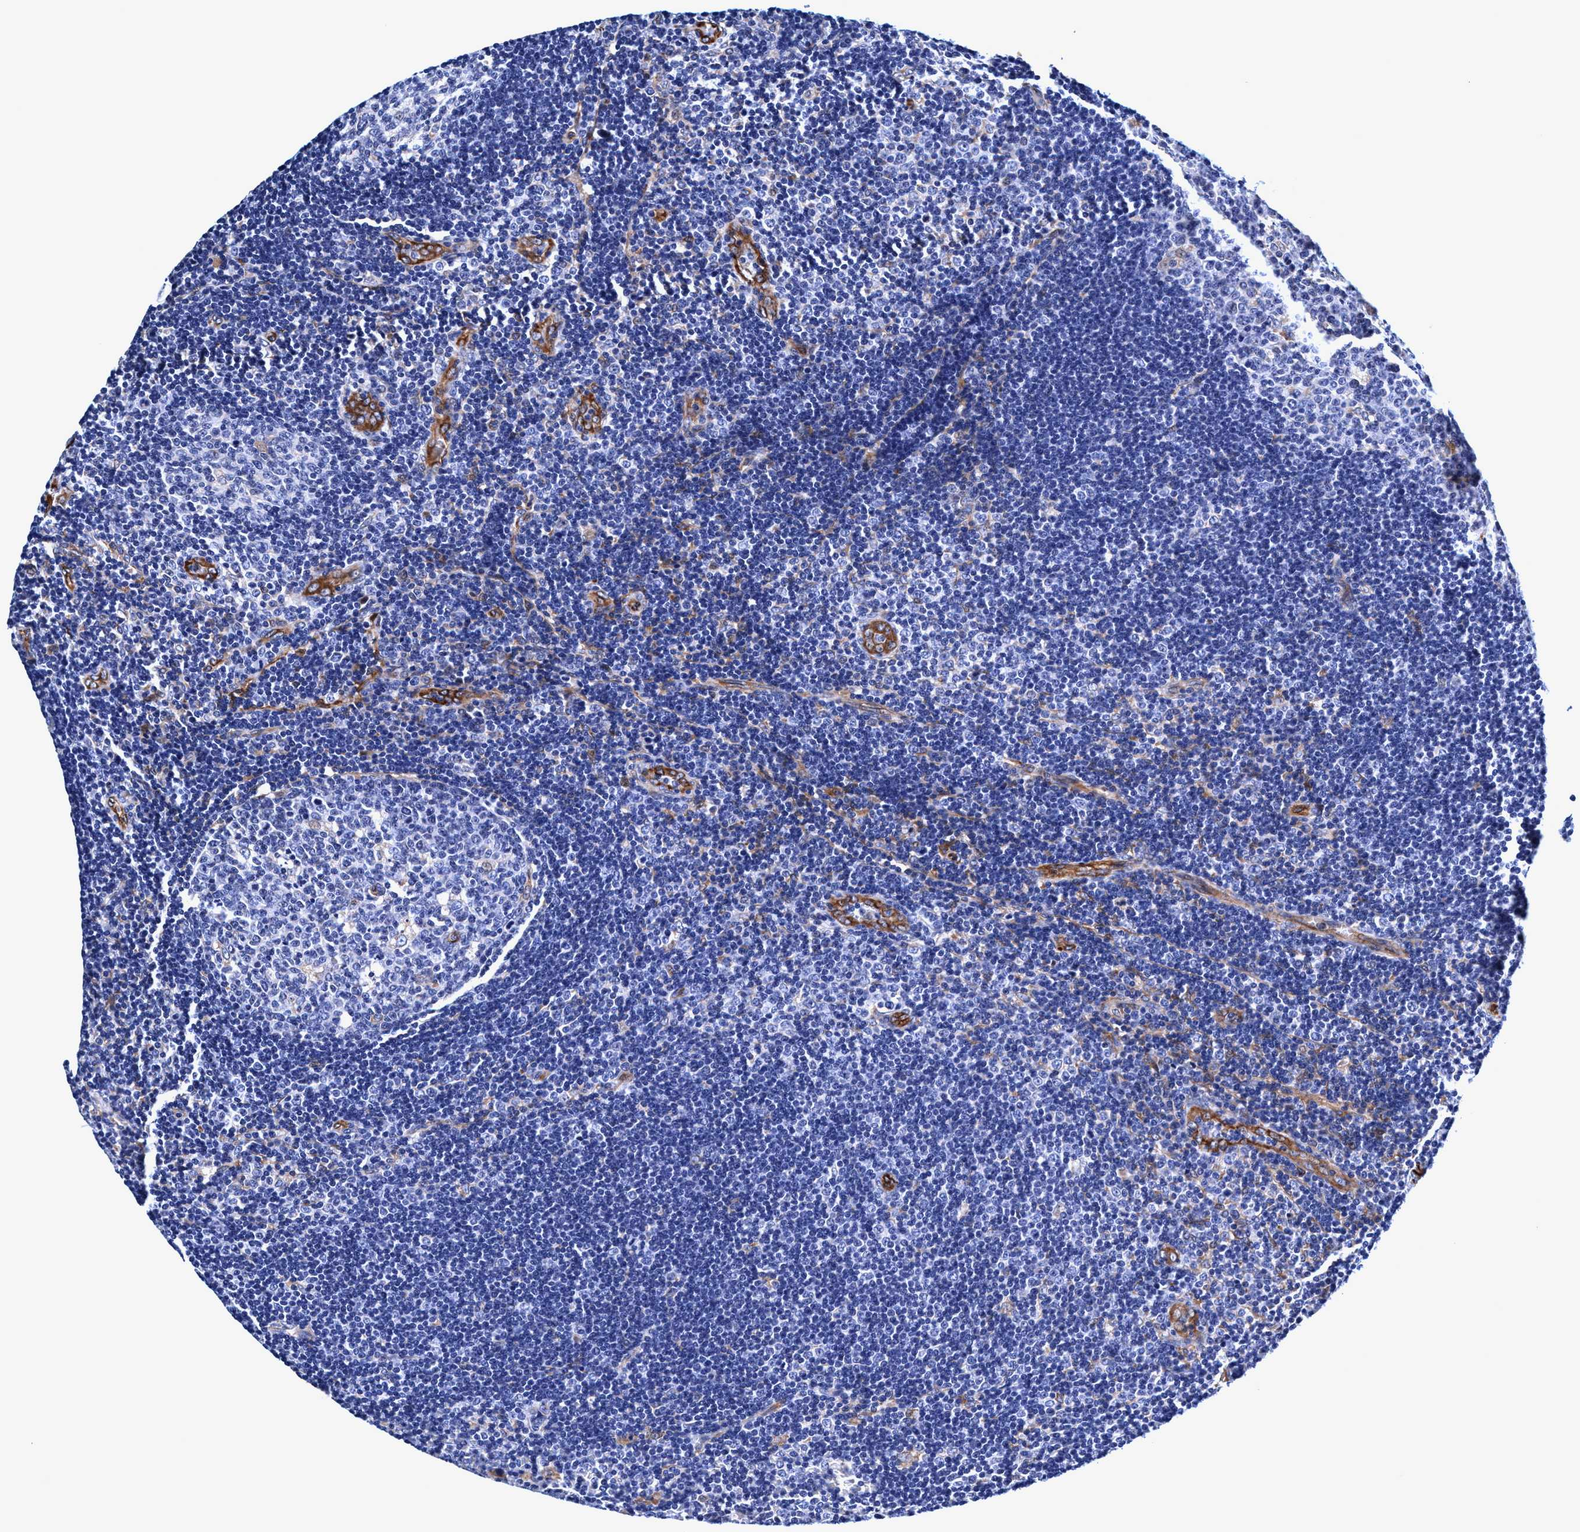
{"staining": {"intensity": "negative", "quantity": "none", "location": "none"}, "tissue": "lymph node", "cell_type": "Germinal center cells", "image_type": "normal", "snomed": [{"axis": "morphology", "description": "Normal tissue, NOS"}, {"axis": "topography", "description": "Lymph node"}, {"axis": "topography", "description": "Salivary gland"}], "caption": "The immunohistochemistry micrograph has no significant staining in germinal center cells of lymph node. (DAB immunohistochemistry (IHC), high magnification).", "gene": "UBALD2", "patient": {"sex": "male", "age": 8}}